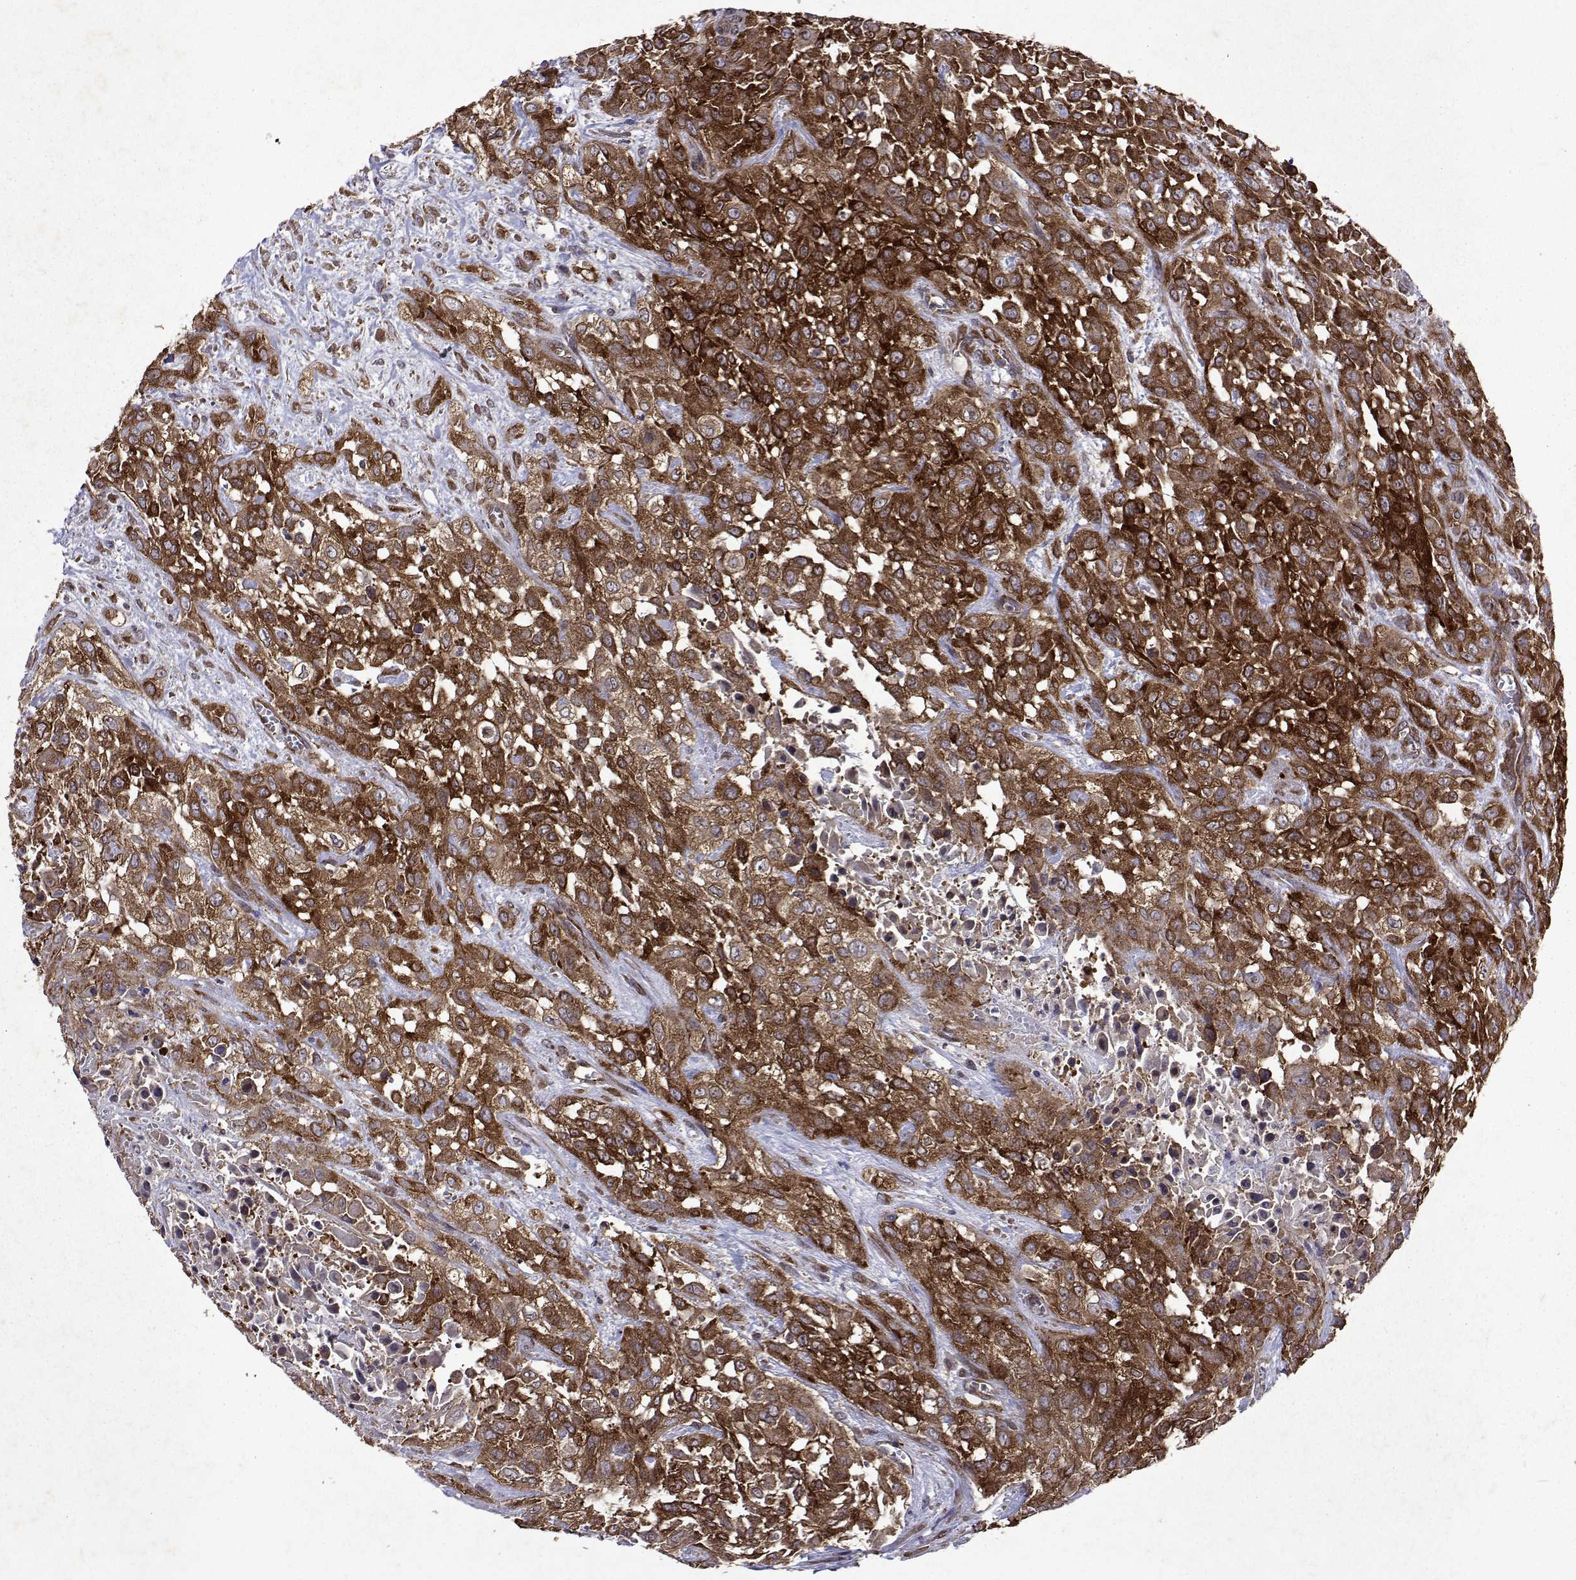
{"staining": {"intensity": "strong", "quantity": "25%-75%", "location": "cytoplasmic/membranous"}, "tissue": "urothelial cancer", "cell_type": "Tumor cells", "image_type": "cancer", "snomed": [{"axis": "morphology", "description": "Urothelial carcinoma, High grade"}, {"axis": "topography", "description": "Urinary bladder"}], "caption": "A photomicrograph of urothelial cancer stained for a protein demonstrates strong cytoplasmic/membranous brown staining in tumor cells.", "gene": "TARBP2", "patient": {"sex": "male", "age": 57}}